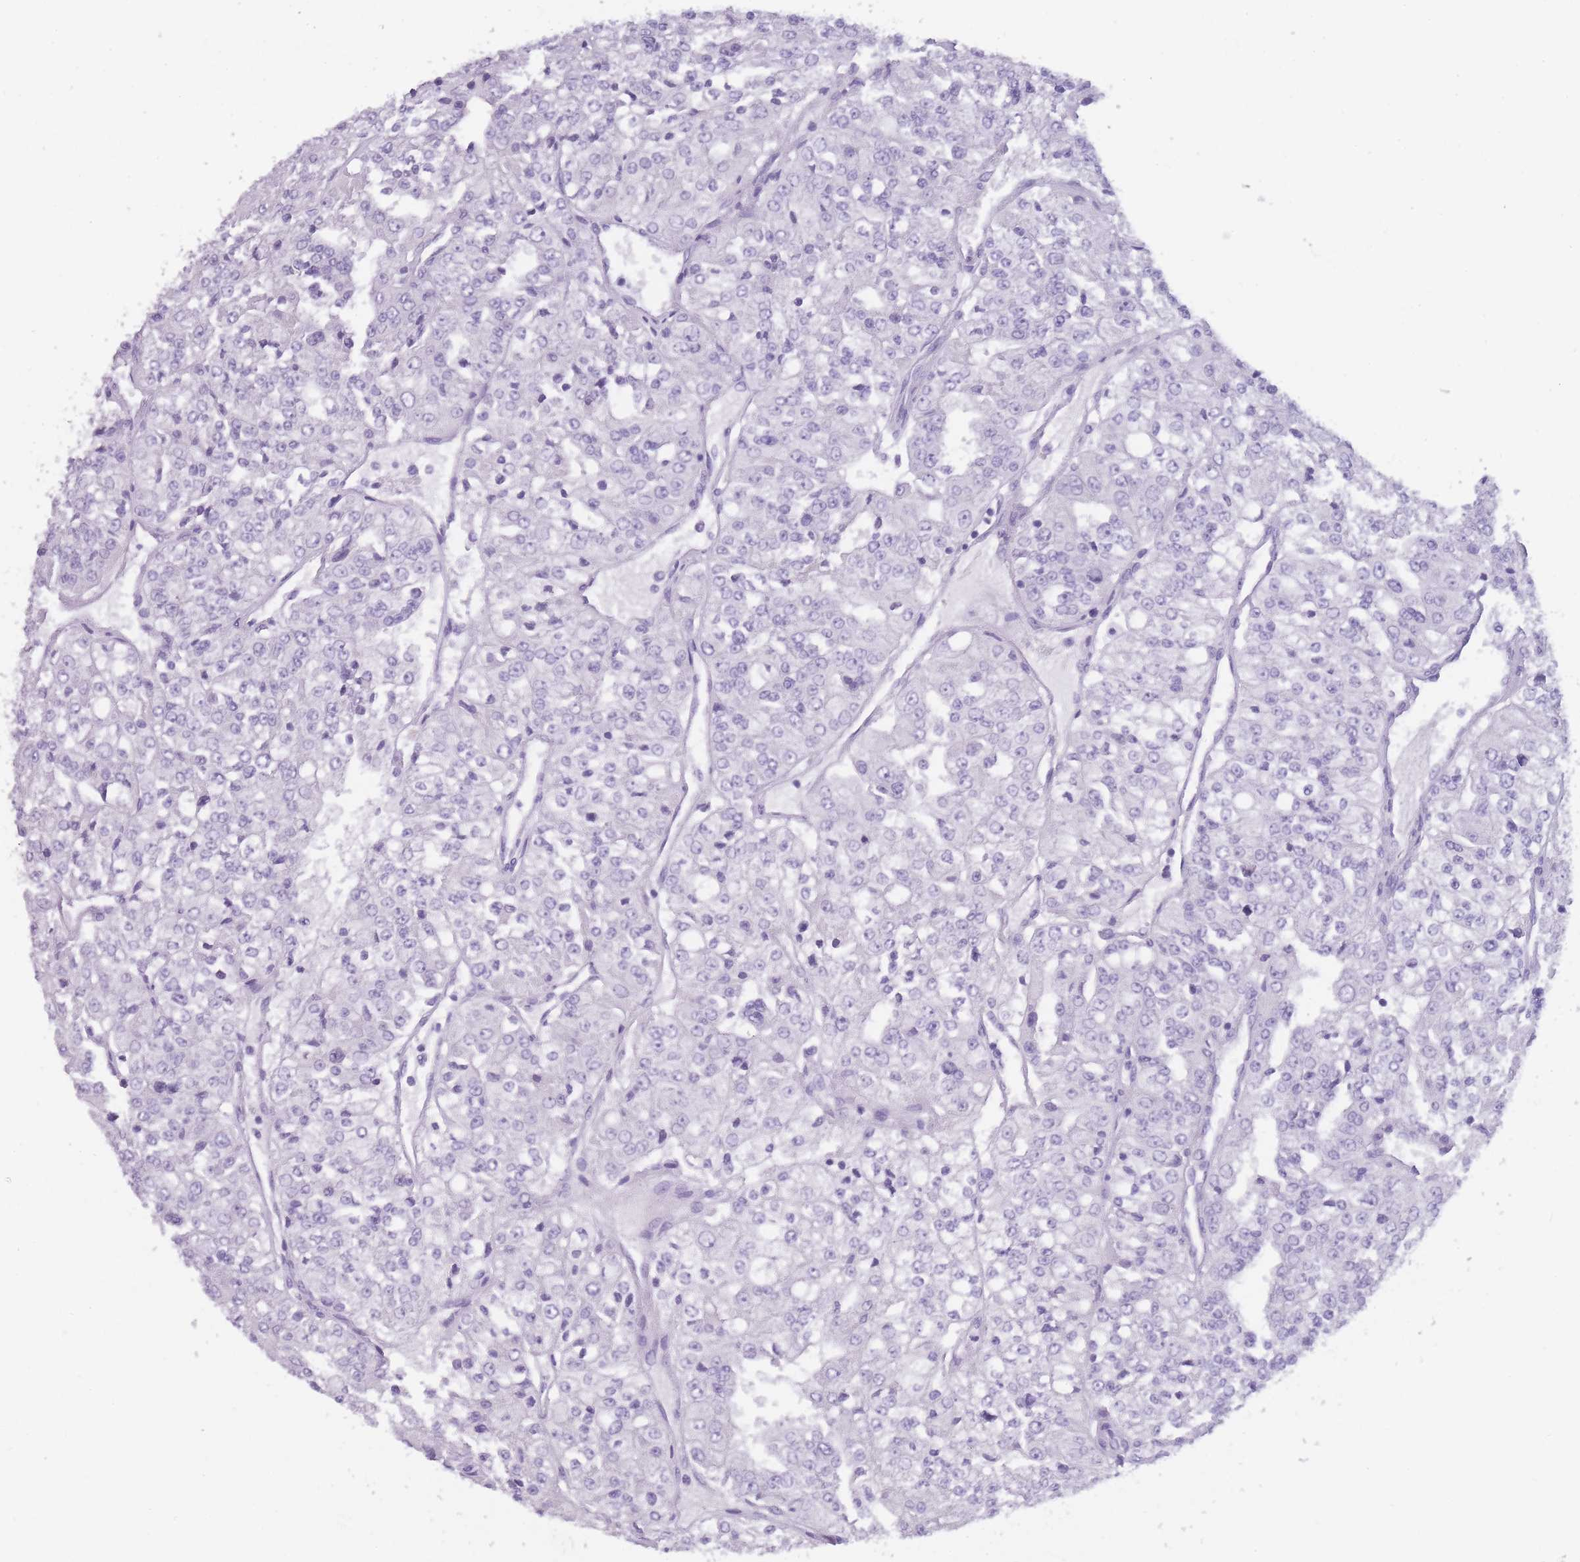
{"staining": {"intensity": "negative", "quantity": "none", "location": "none"}, "tissue": "renal cancer", "cell_type": "Tumor cells", "image_type": "cancer", "snomed": [{"axis": "morphology", "description": "Adenocarcinoma, NOS"}, {"axis": "topography", "description": "Kidney"}], "caption": "This is an immunohistochemistry histopathology image of adenocarcinoma (renal). There is no positivity in tumor cells.", "gene": "TCP11", "patient": {"sex": "female", "age": 63}}